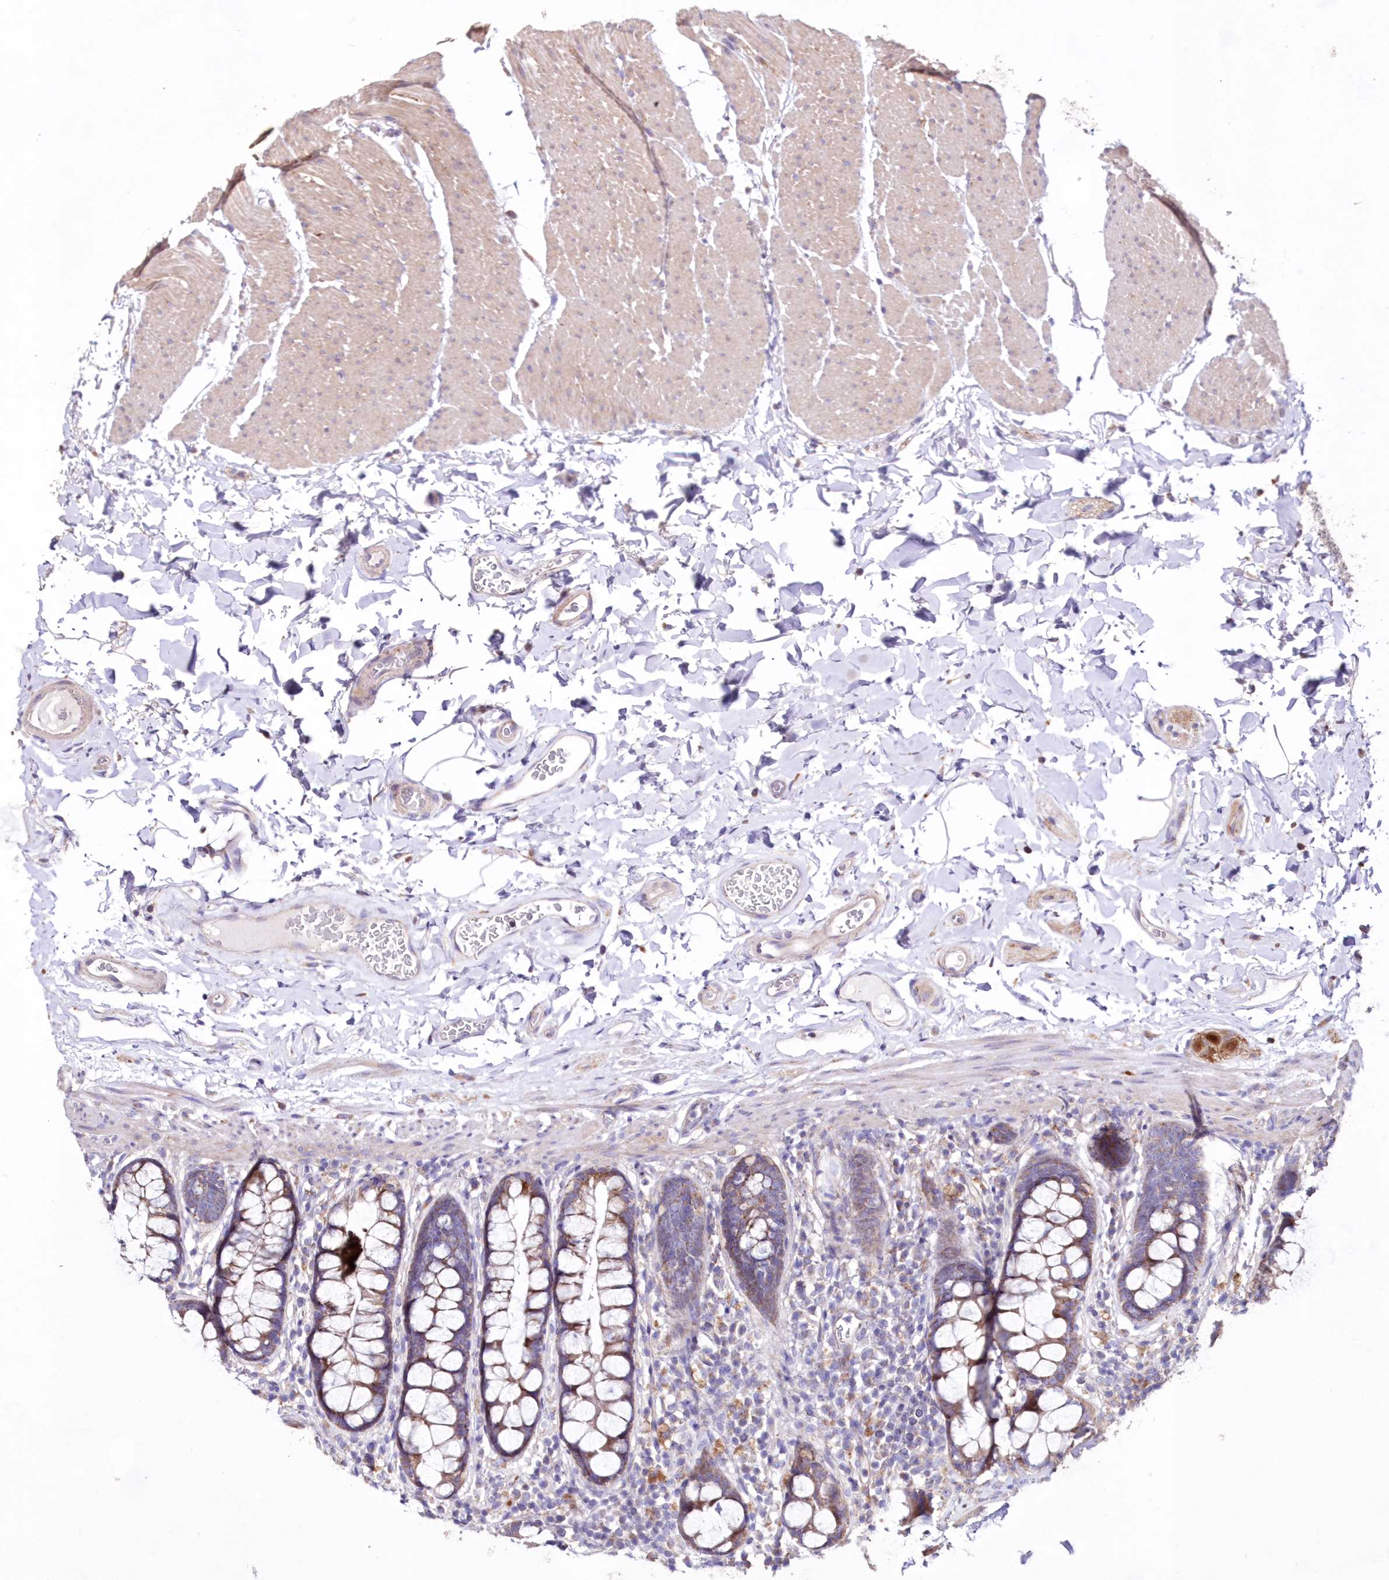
{"staining": {"intensity": "negative", "quantity": "none", "location": "none"}, "tissue": "colon", "cell_type": "Endothelial cells", "image_type": "normal", "snomed": [{"axis": "morphology", "description": "Normal tissue, NOS"}, {"axis": "topography", "description": "Colon"}], "caption": "This is an immunohistochemistry (IHC) micrograph of benign human colon. There is no expression in endothelial cells.", "gene": "HADHB", "patient": {"sex": "female", "age": 80}}